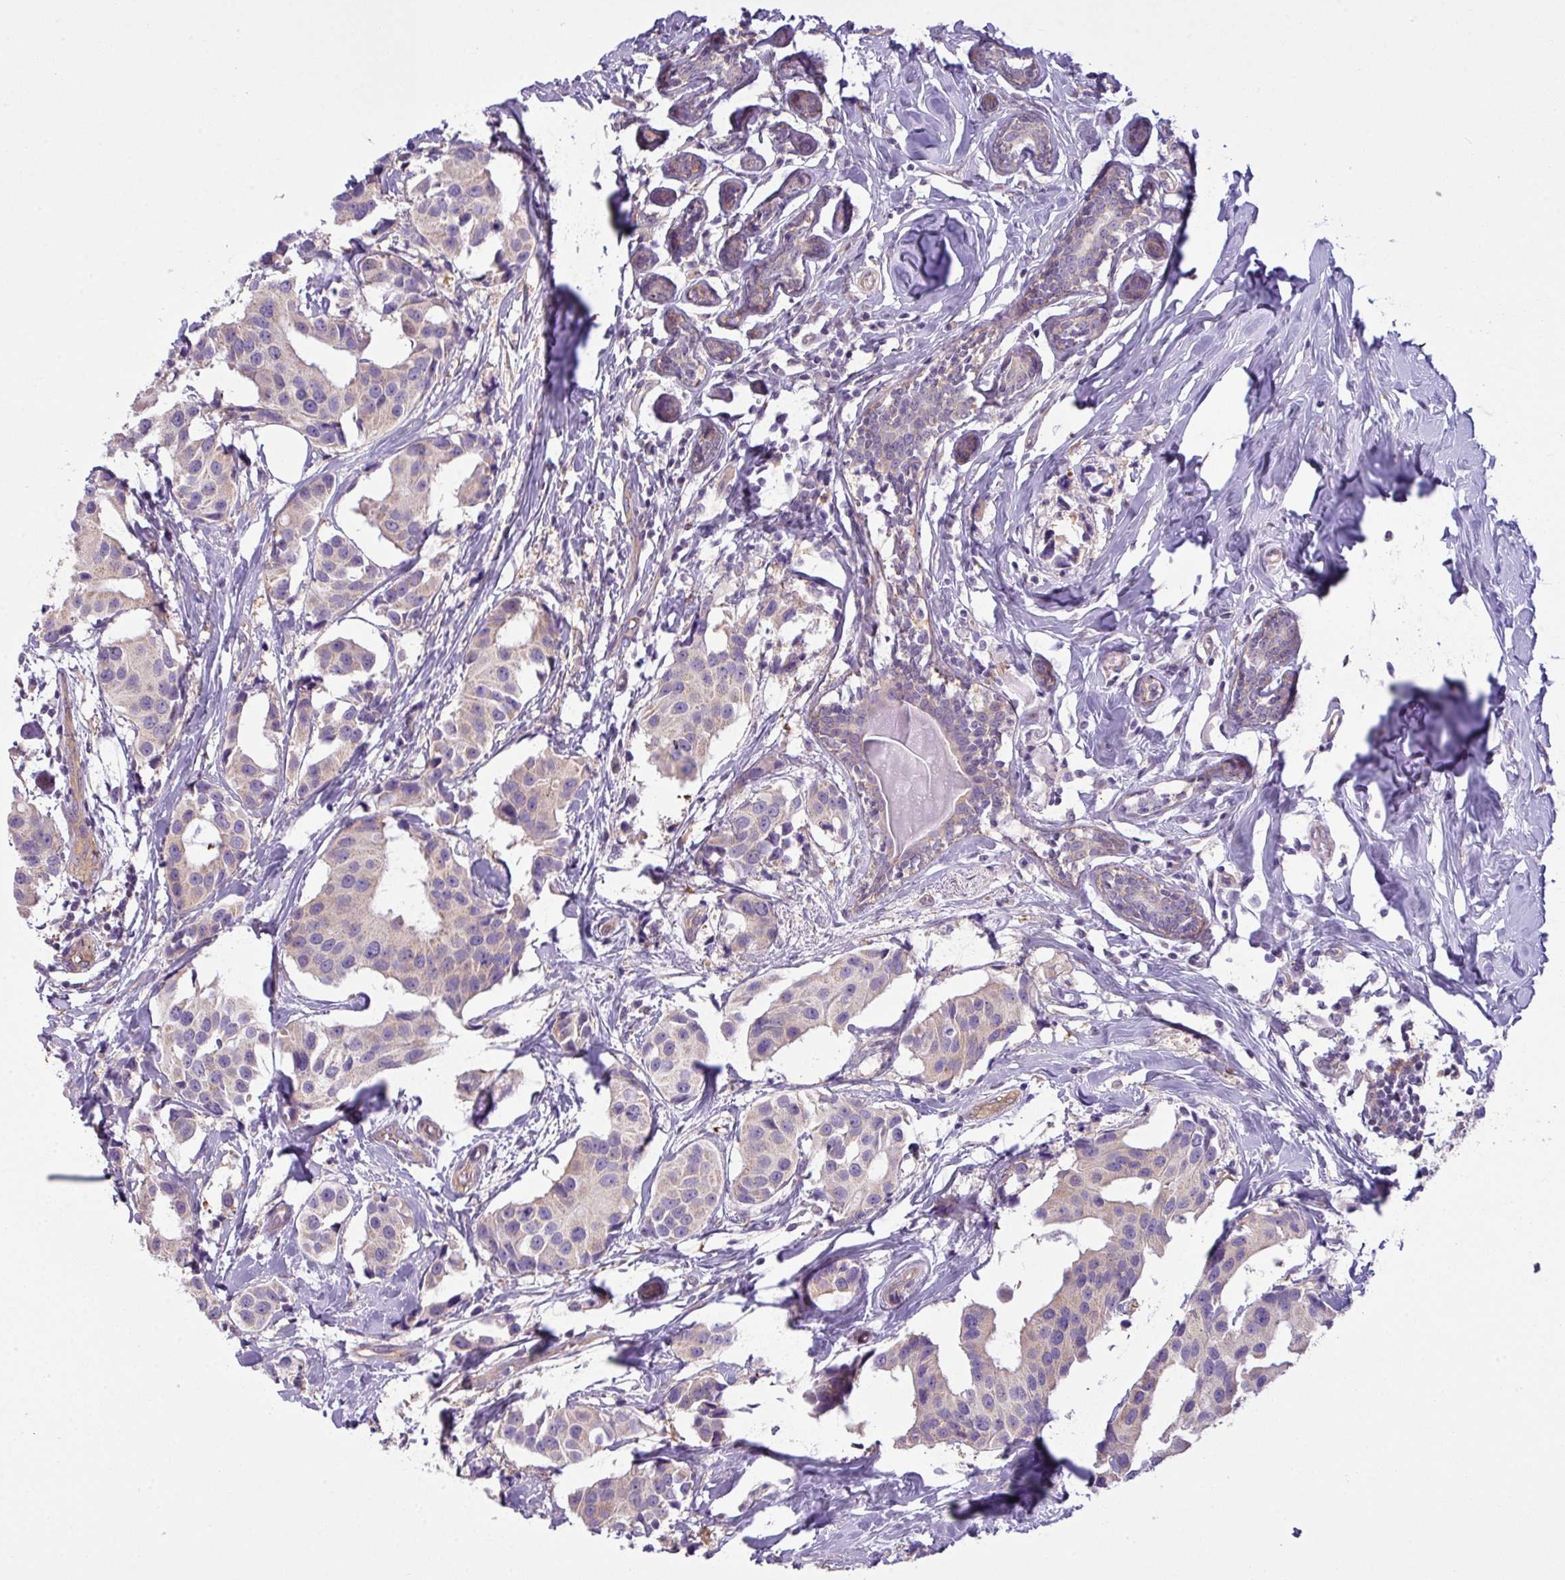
{"staining": {"intensity": "weak", "quantity": "<25%", "location": "cytoplasmic/membranous"}, "tissue": "breast cancer", "cell_type": "Tumor cells", "image_type": "cancer", "snomed": [{"axis": "morphology", "description": "Normal tissue, NOS"}, {"axis": "morphology", "description": "Duct carcinoma"}, {"axis": "topography", "description": "Breast"}], "caption": "Immunohistochemical staining of human invasive ductal carcinoma (breast) reveals no significant positivity in tumor cells.", "gene": "CAMK2B", "patient": {"sex": "female", "age": 39}}